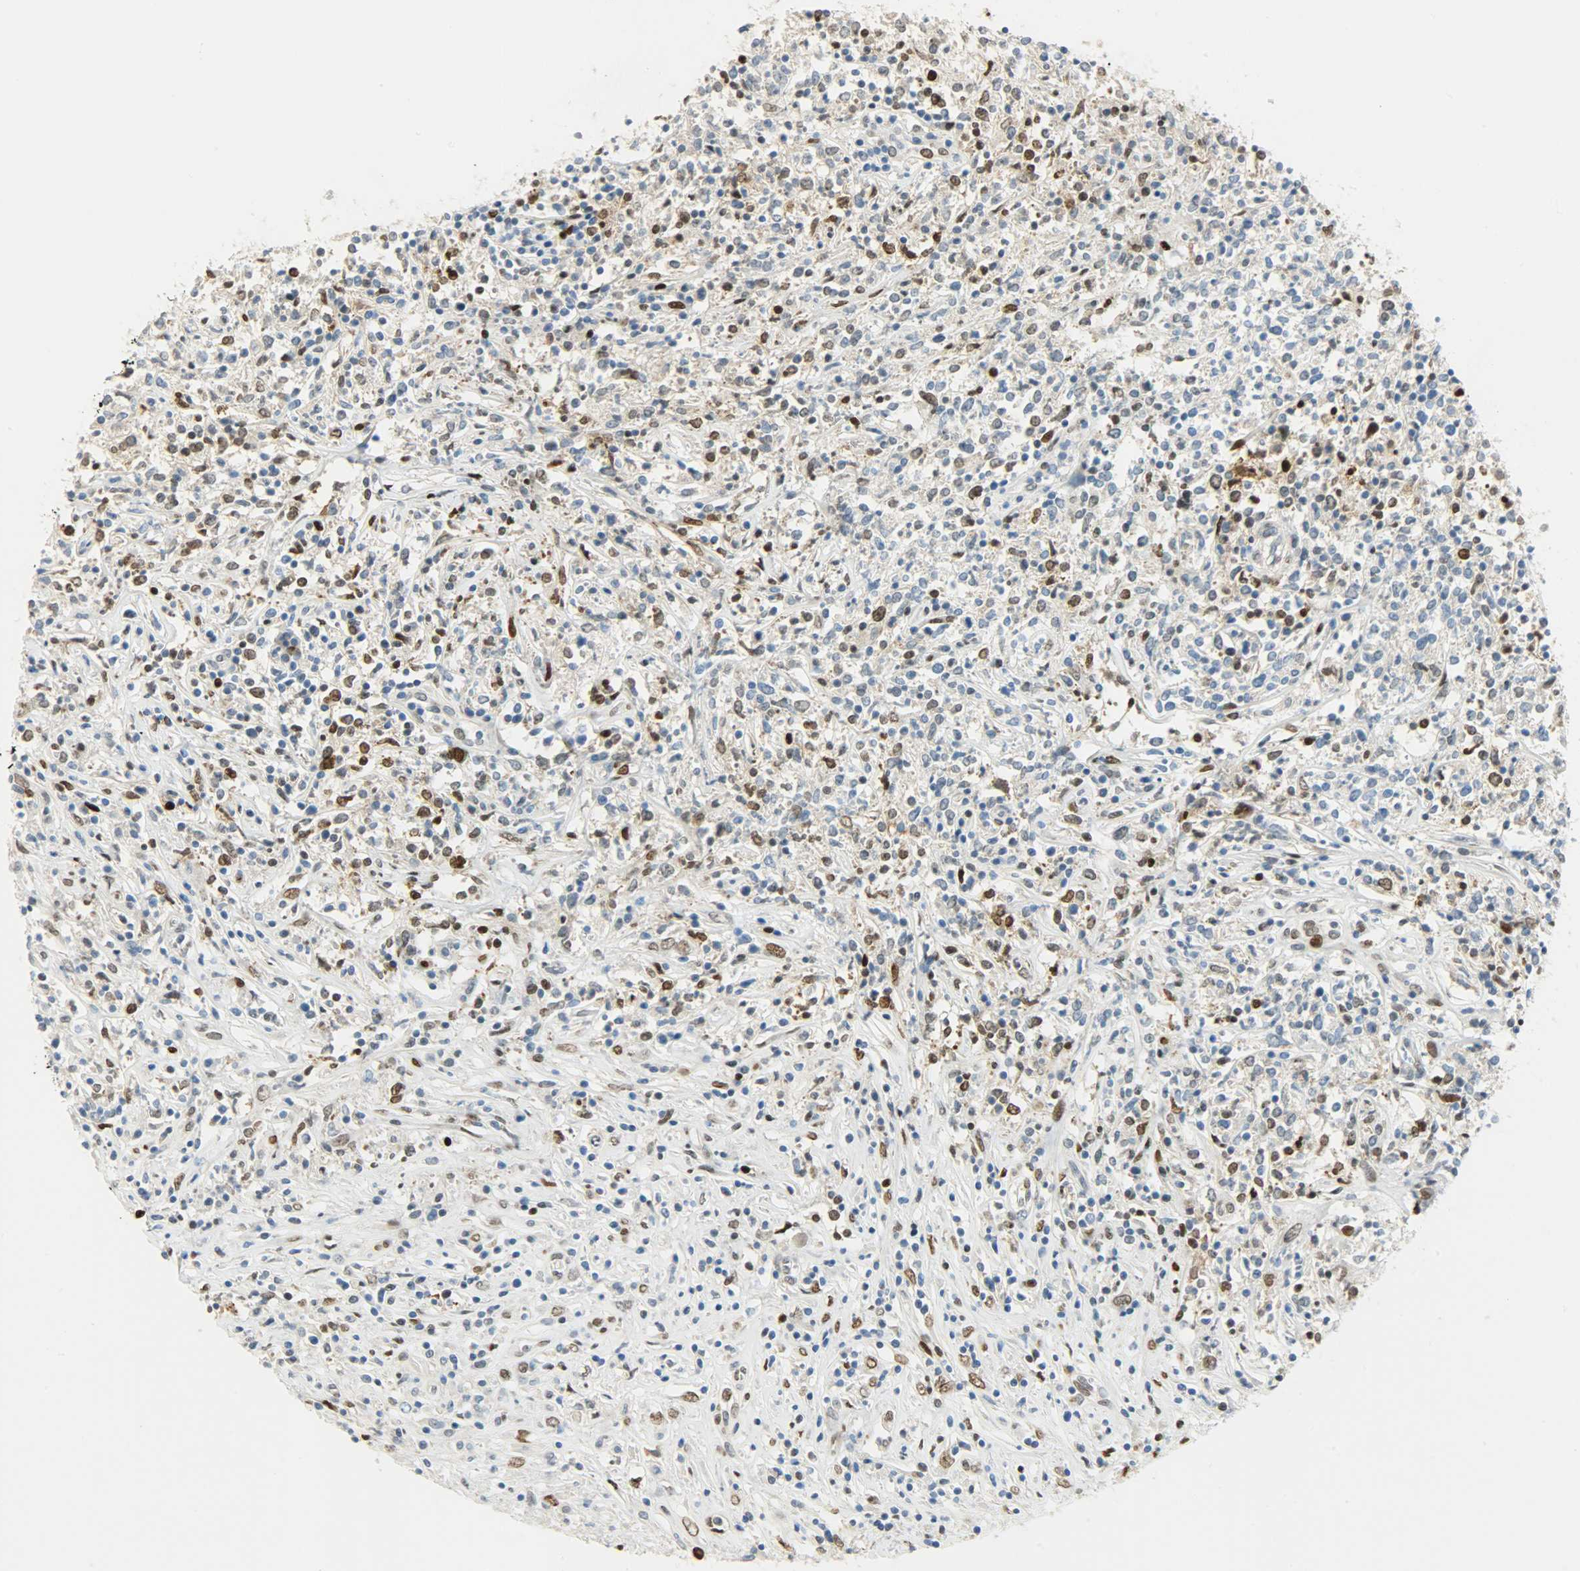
{"staining": {"intensity": "moderate", "quantity": "<25%", "location": "nuclear"}, "tissue": "lymphoma", "cell_type": "Tumor cells", "image_type": "cancer", "snomed": [{"axis": "morphology", "description": "Malignant lymphoma, non-Hodgkin's type, High grade"}, {"axis": "topography", "description": "Lymph node"}], "caption": "The histopathology image demonstrates immunohistochemical staining of high-grade malignant lymphoma, non-Hodgkin's type. There is moderate nuclear staining is seen in approximately <25% of tumor cells.", "gene": "JUNB", "patient": {"sex": "female", "age": 84}}